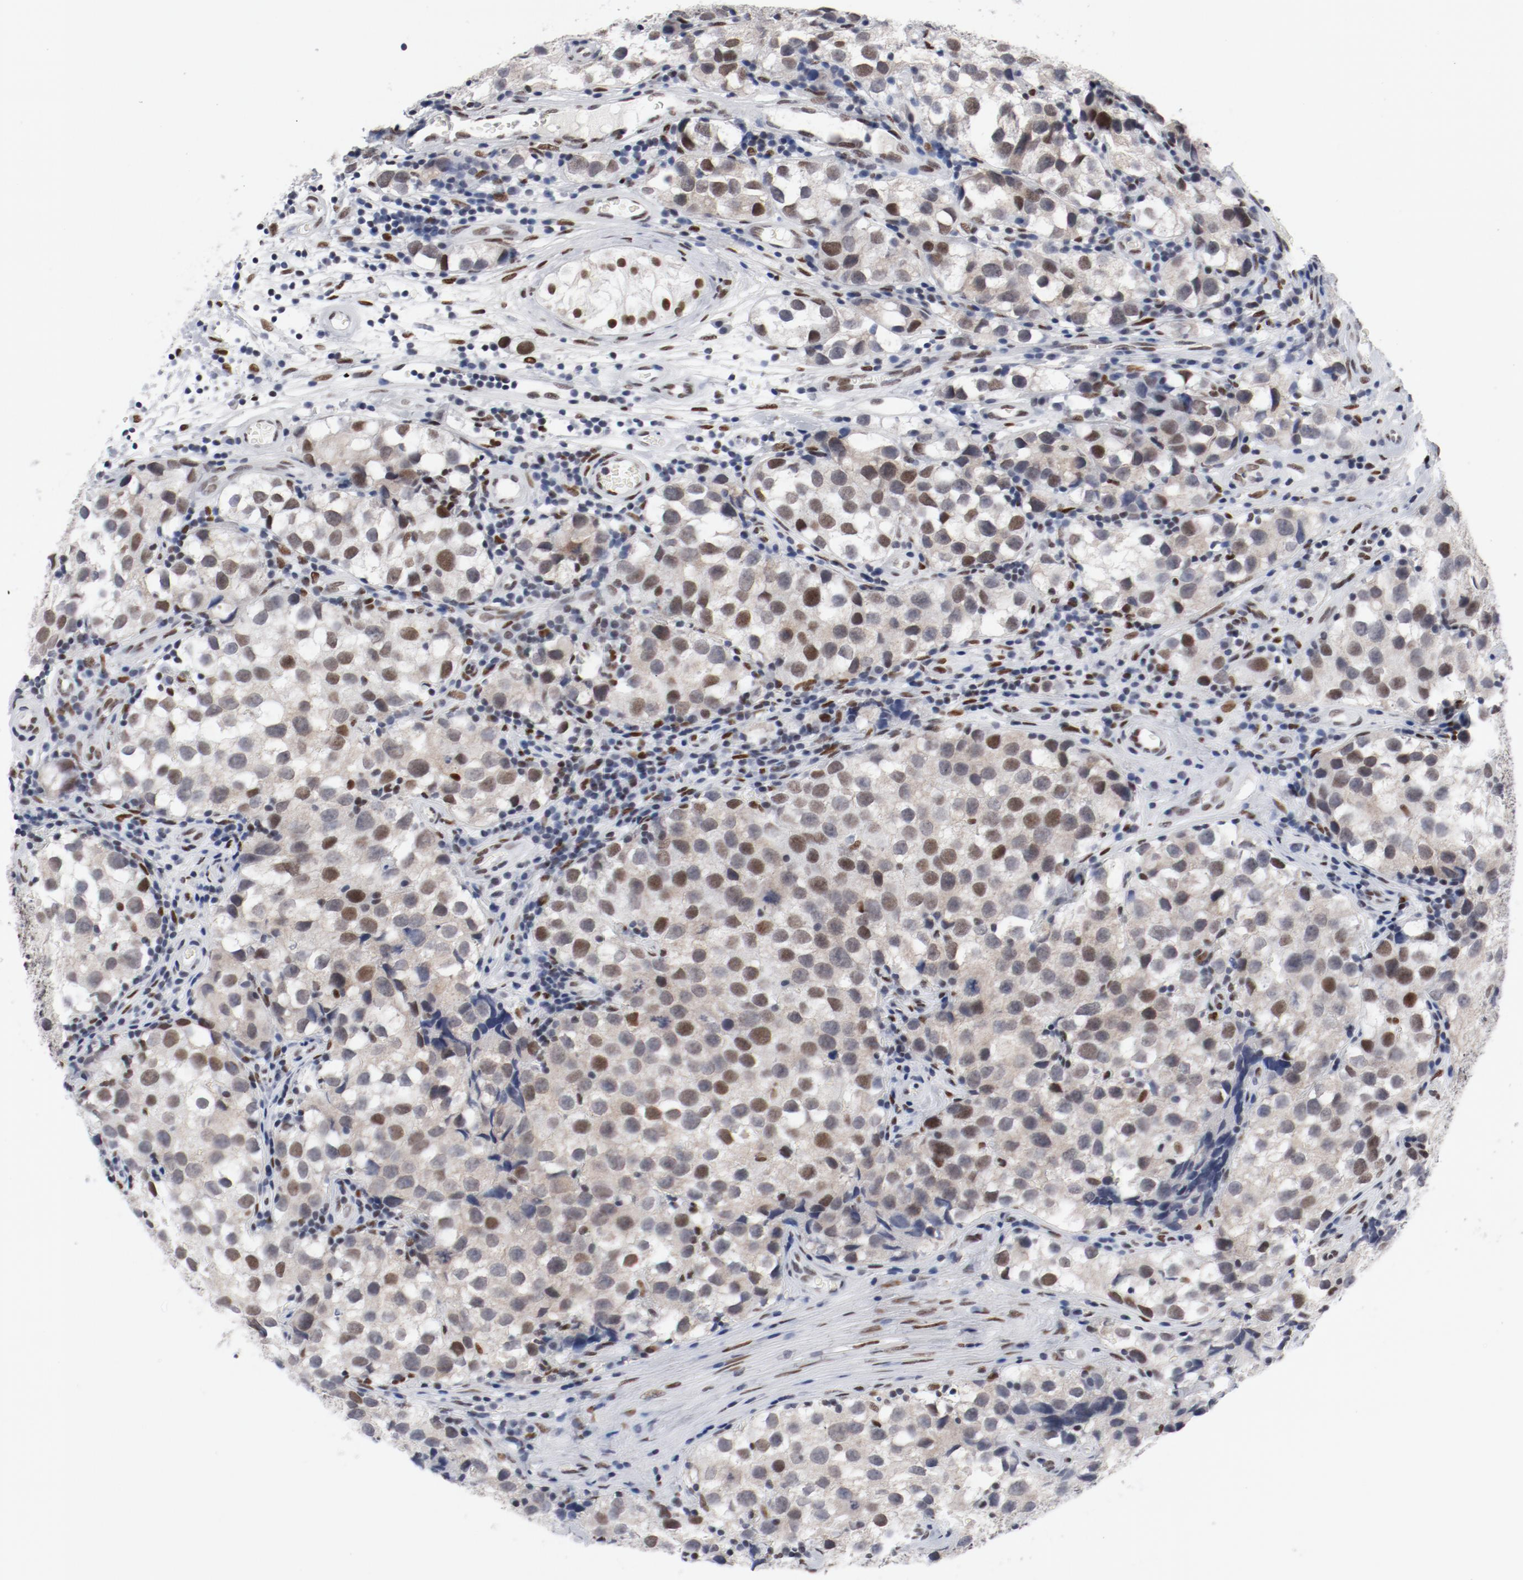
{"staining": {"intensity": "moderate", "quantity": ">75%", "location": "nuclear"}, "tissue": "testis cancer", "cell_type": "Tumor cells", "image_type": "cancer", "snomed": [{"axis": "morphology", "description": "Seminoma, NOS"}, {"axis": "topography", "description": "Testis"}], "caption": "The immunohistochemical stain highlights moderate nuclear positivity in tumor cells of seminoma (testis) tissue. (Brightfield microscopy of DAB IHC at high magnification).", "gene": "ARNT", "patient": {"sex": "male", "age": 39}}